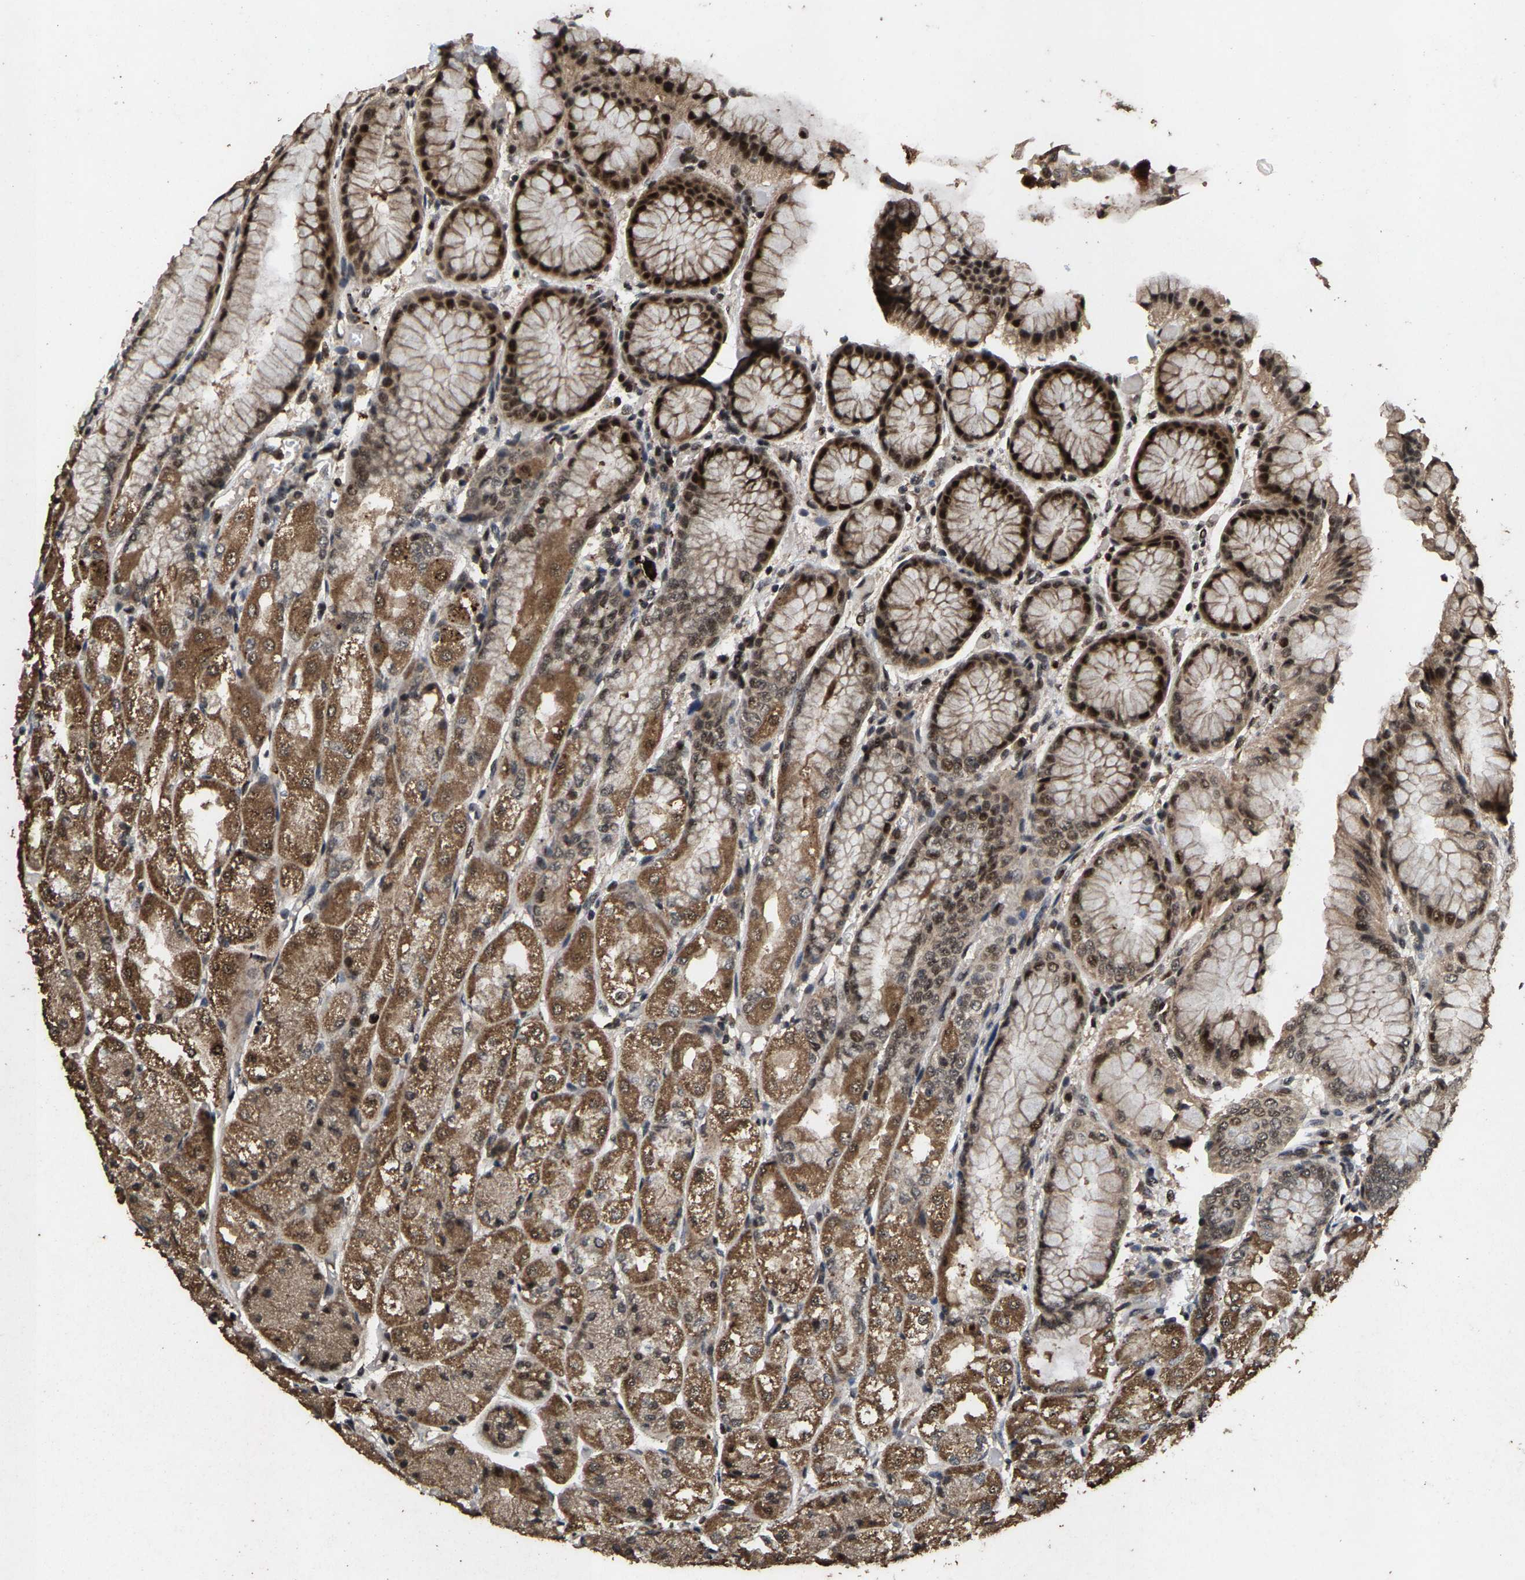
{"staining": {"intensity": "moderate", "quantity": ">75%", "location": "cytoplasmic/membranous,nuclear"}, "tissue": "stomach", "cell_type": "Glandular cells", "image_type": "normal", "snomed": [{"axis": "morphology", "description": "Normal tissue, NOS"}, {"axis": "topography", "description": "Stomach, upper"}], "caption": "Immunohistochemistry (DAB) staining of normal stomach demonstrates moderate cytoplasmic/membranous,nuclear protein expression in about >75% of glandular cells. (IHC, brightfield microscopy, high magnification).", "gene": "HAUS6", "patient": {"sex": "male", "age": 72}}